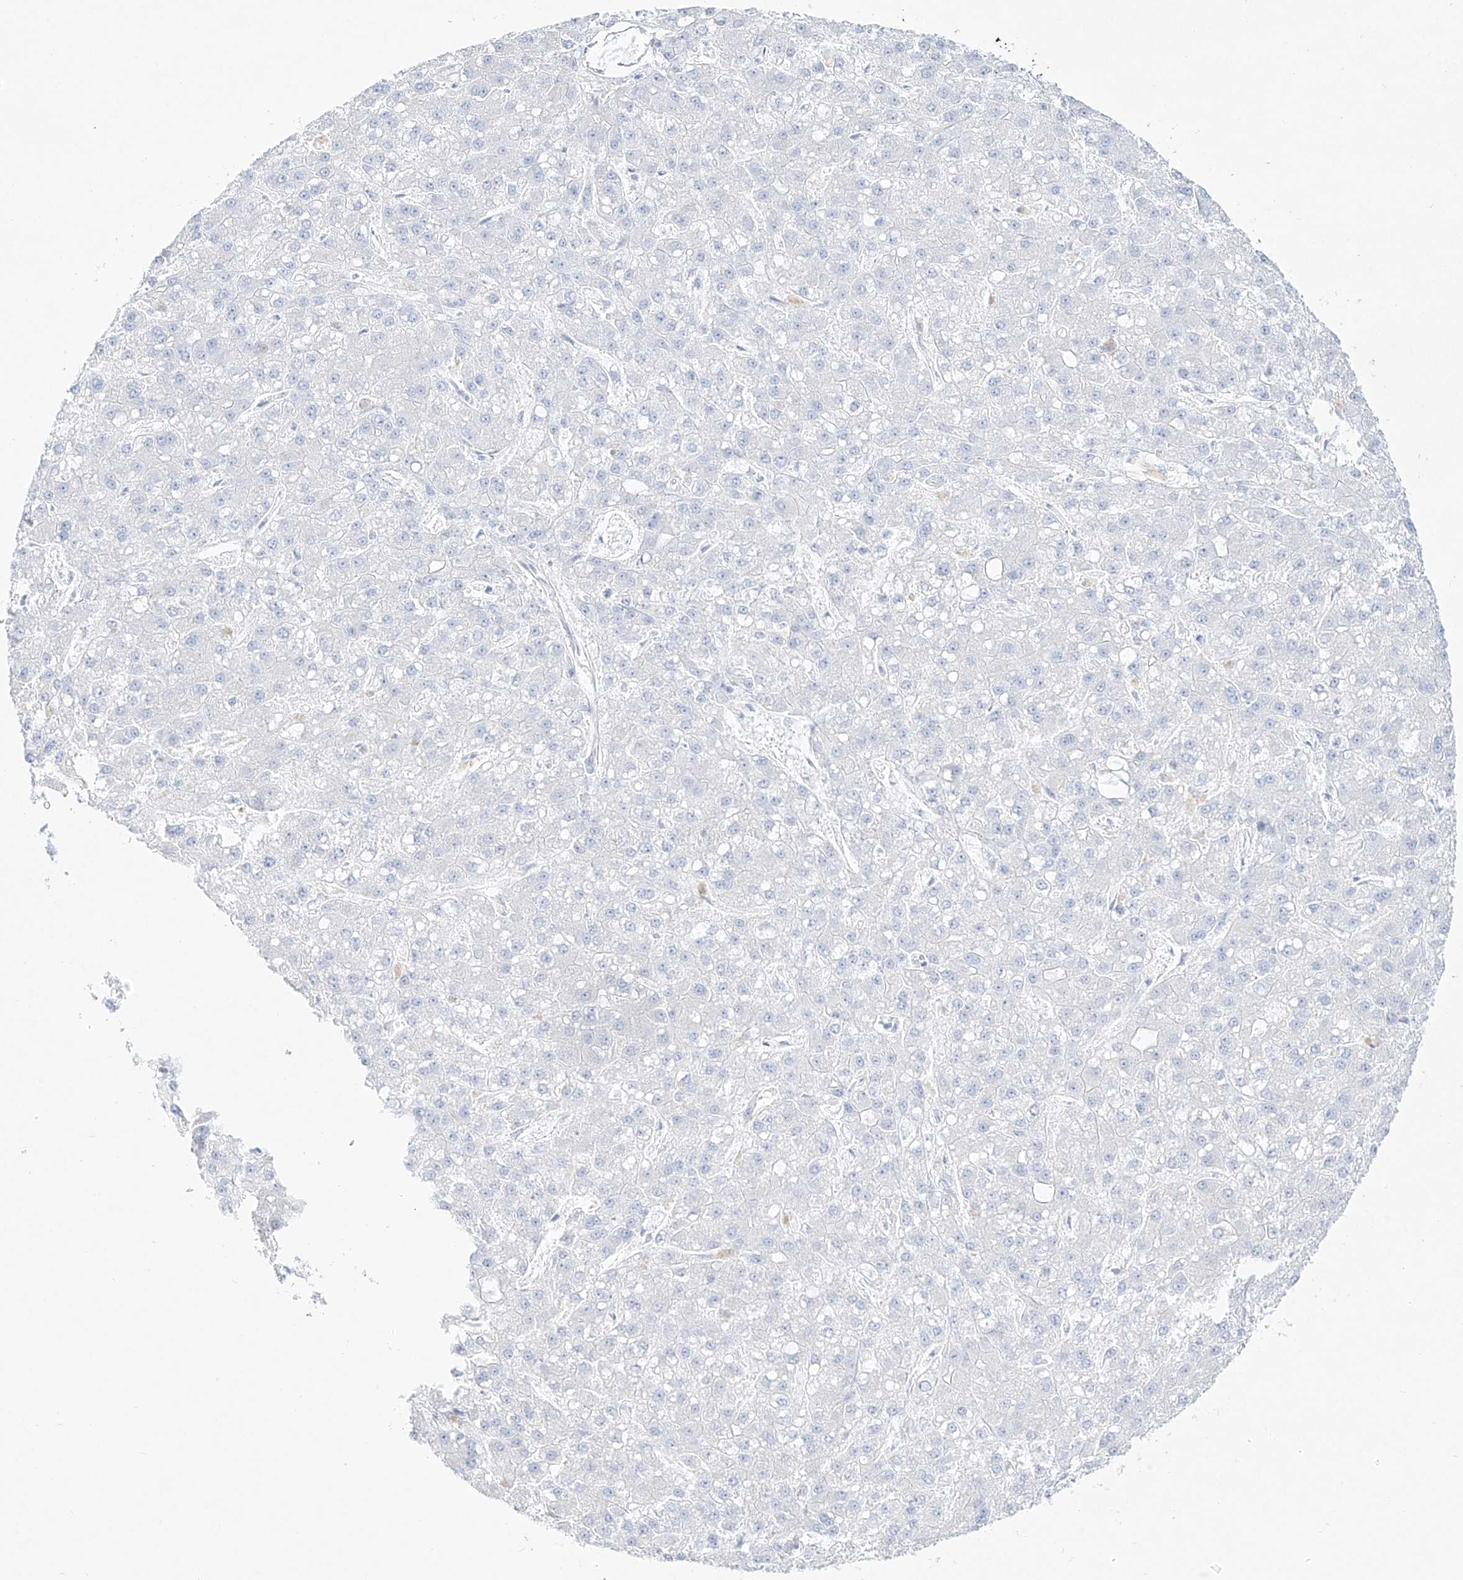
{"staining": {"intensity": "negative", "quantity": "none", "location": "none"}, "tissue": "liver cancer", "cell_type": "Tumor cells", "image_type": "cancer", "snomed": [{"axis": "morphology", "description": "Carcinoma, Hepatocellular, NOS"}, {"axis": "topography", "description": "Liver"}], "caption": "Tumor cells show no significant protein staining in liver hepatocellular carcinoma.", "gene": "DMKN", "patient": {"sex": "male", "age": 67}}